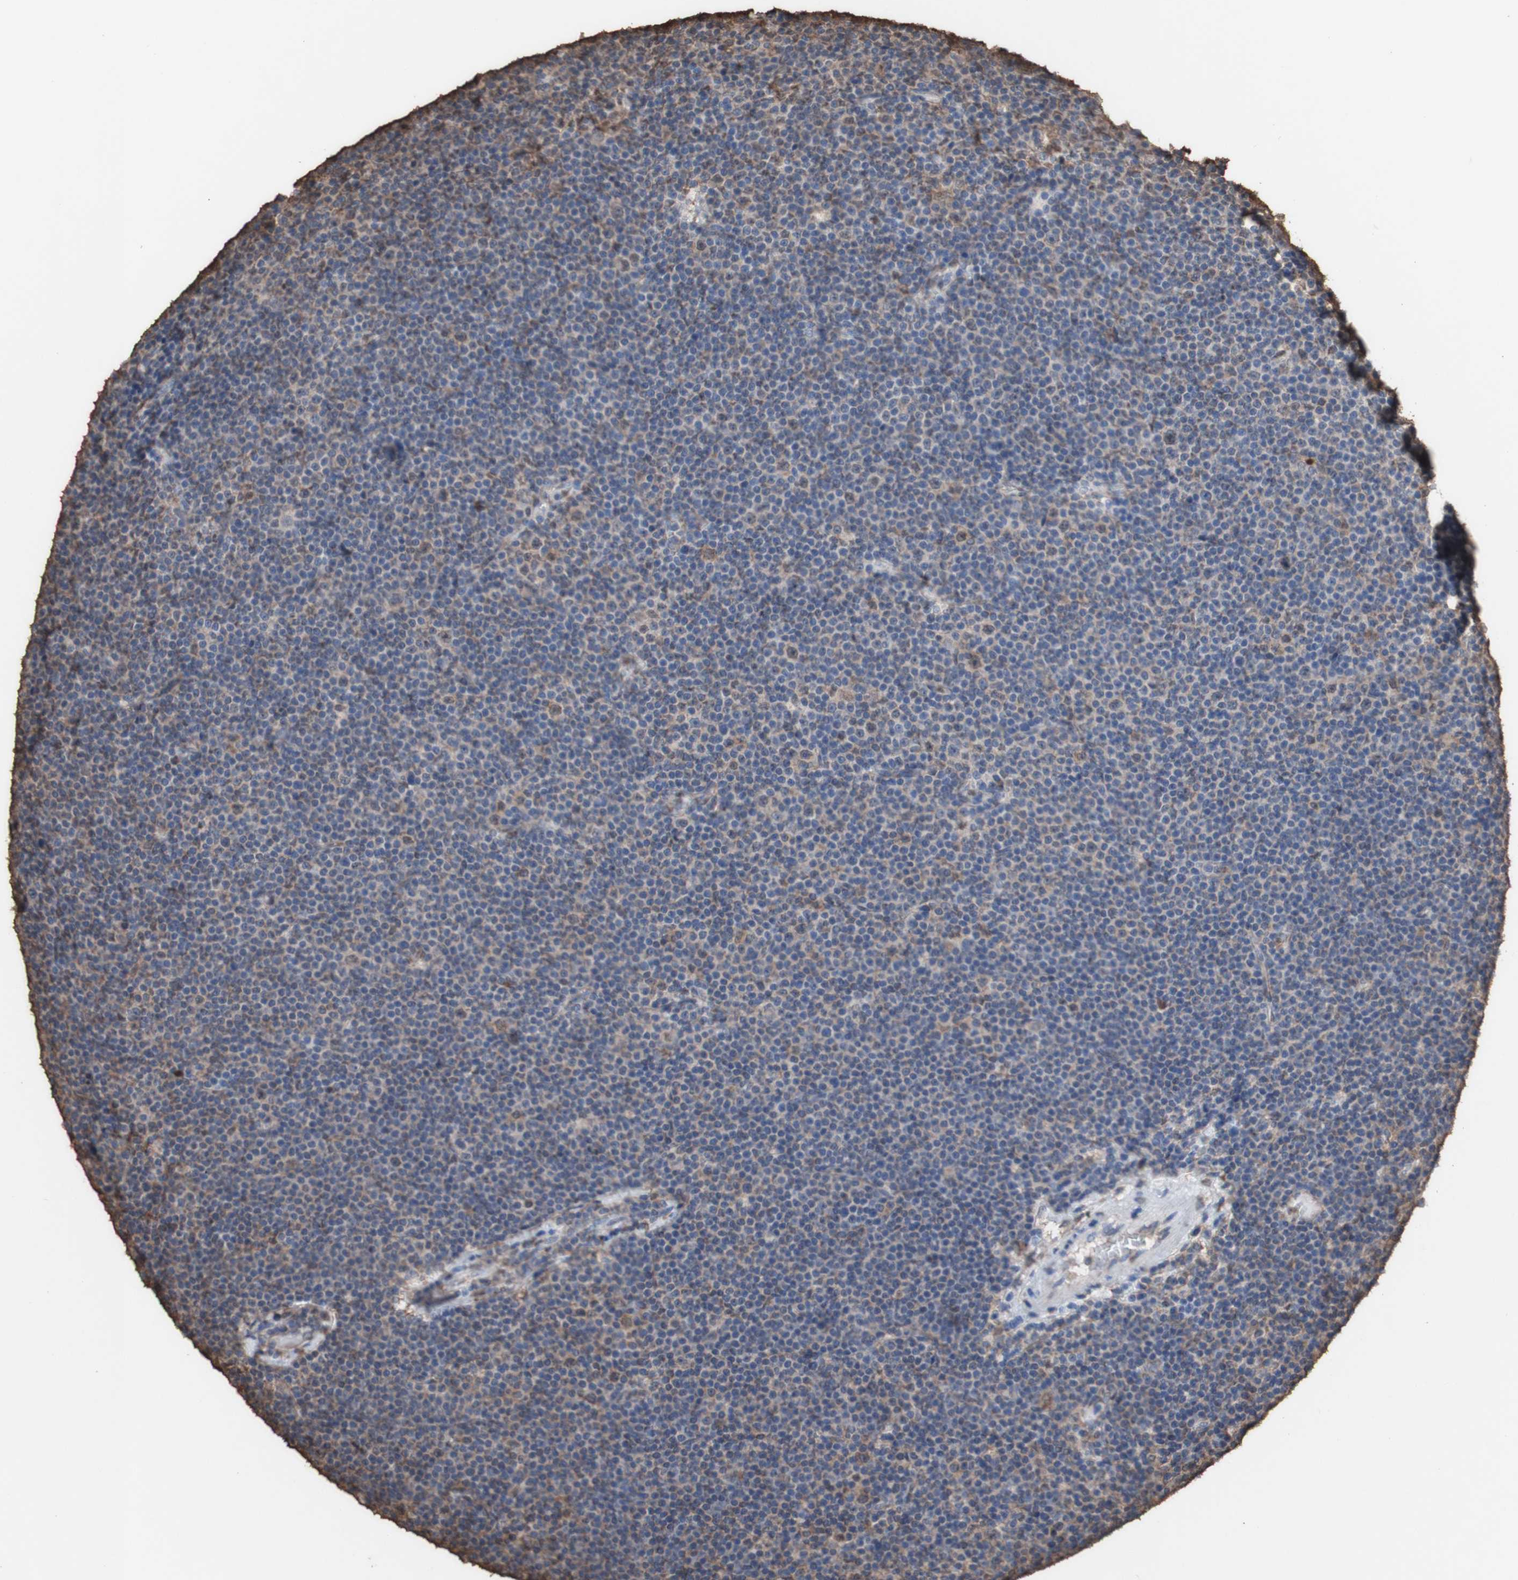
{"staining": {"intensity": "weak", "quantity": "25%-75%", "location": "cytoplasmic/membranous,nuclear"}, "tissue": "lymphoma", "cell_type": "Tumor cells", "image_type": "cancer", "snomed": [{"axis": "morphology", "description": "Malignant lymphoma, non-Hodgkin's type, Low grade"}, {"axis": "topography", "description": "Lymph node"}], "caption": "Protein expression by immunohistochemistry shows weak cytoplasmic/membranous and nuclear expression in about 25%-75% of tumor cells in lymphoma.", "gene": "PIDD1", "patient": {"sex": "female", "age": 67}}